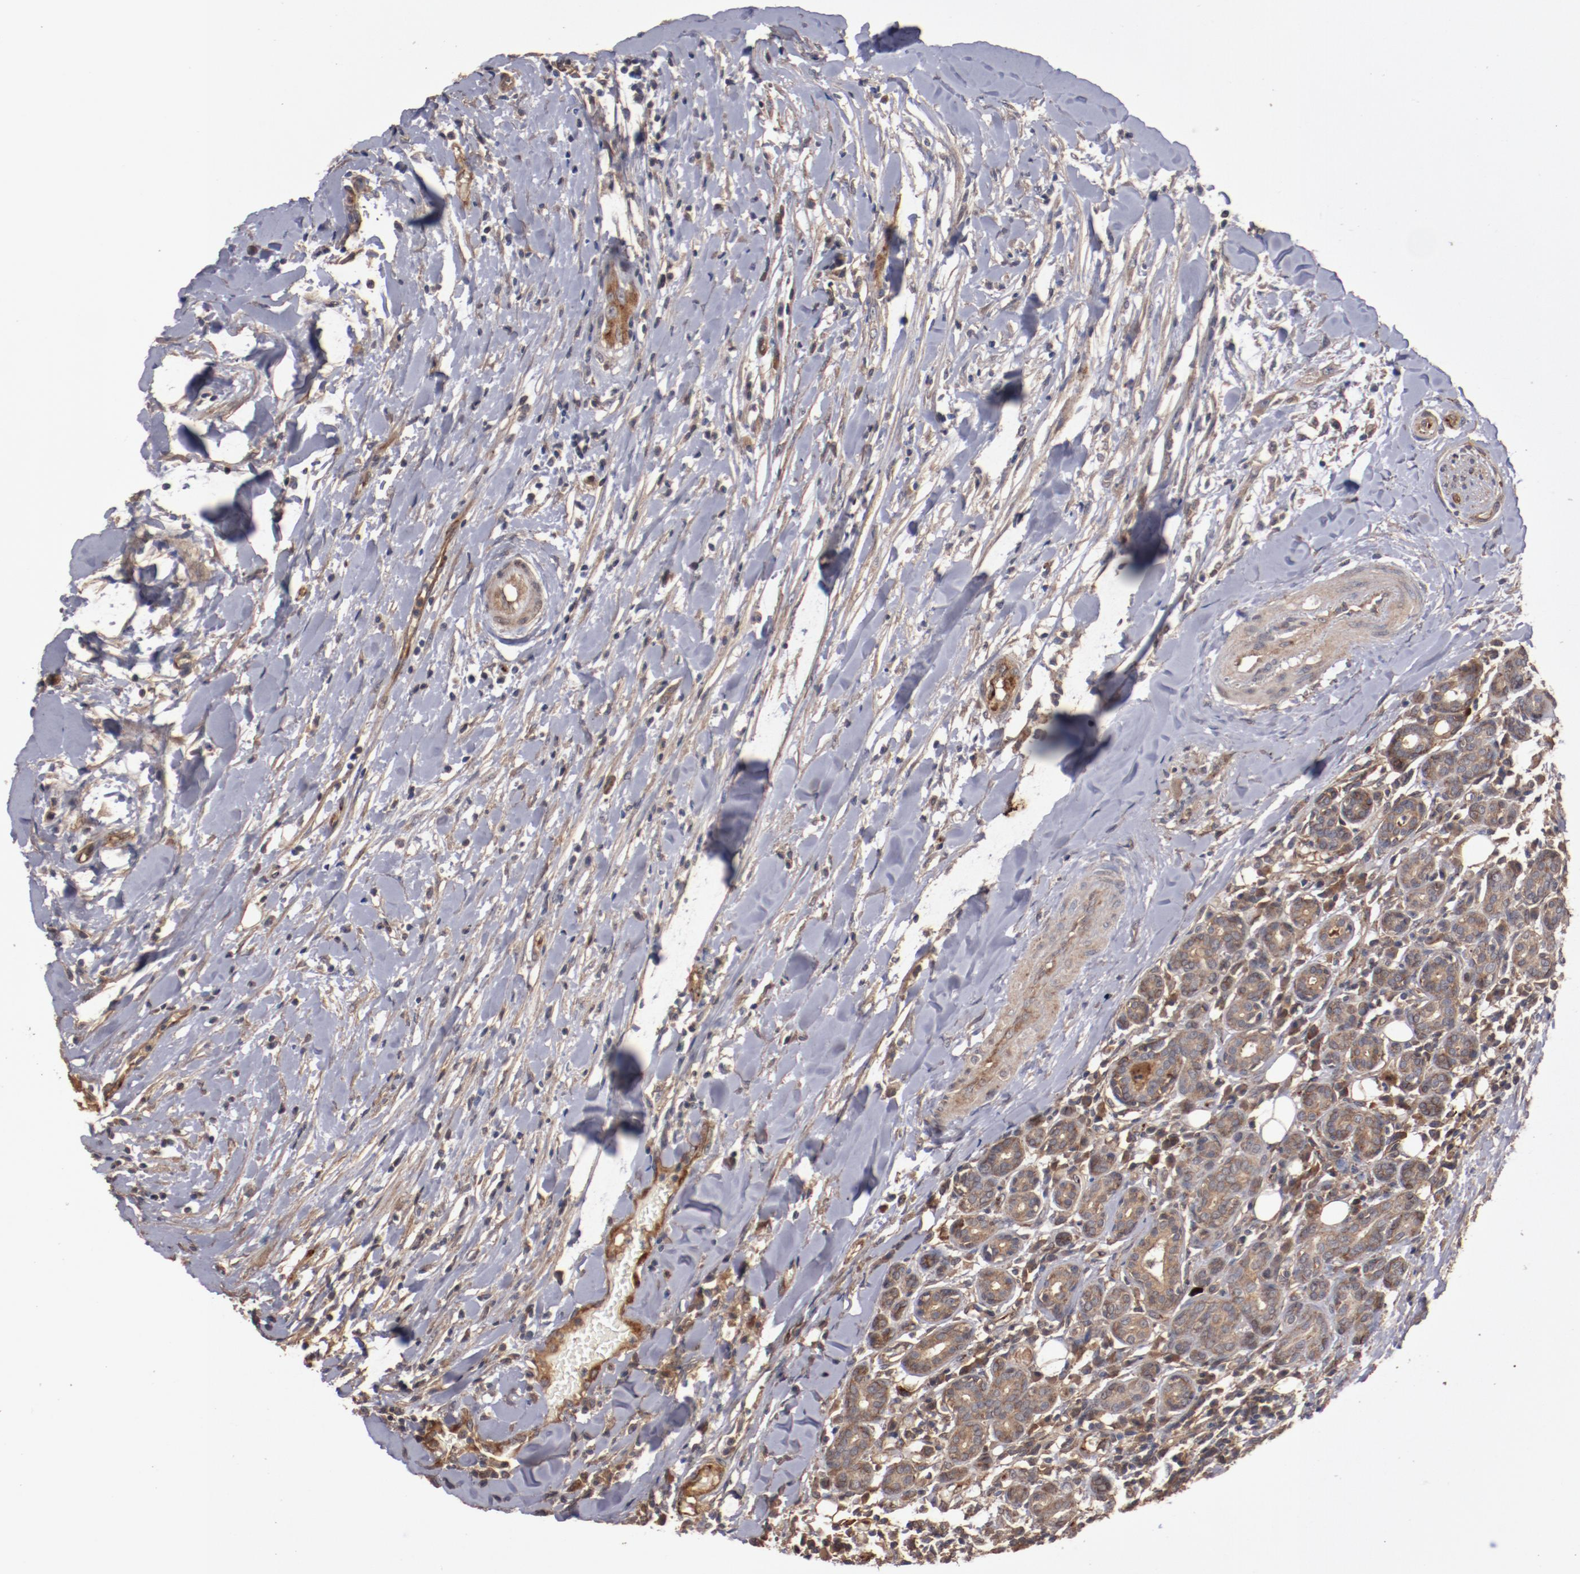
{"staining": {"intensity": "moderate", "quantity": ">75%", "location": "cytoplasmic/membranous"}, "tissue": "head and neck cancer", "cell_type": "Tumor cells", "image_type": "cancer", "snomed": [{"axis": "morphology", "description": "Neoplasm, malignant, NOS"}, {"axis": "topography", "description": "Salivary gland"}, {"axis": "topography", "description": "Head-Neck"}], "caption": "Tumor cells demonstrate moderate cytoplasmic/membranous expression in about >75% of cells in head and neck neoplasm (malignant).", "gene": "DIPK2B", "patient": {"sex": "male", "age": 43}}